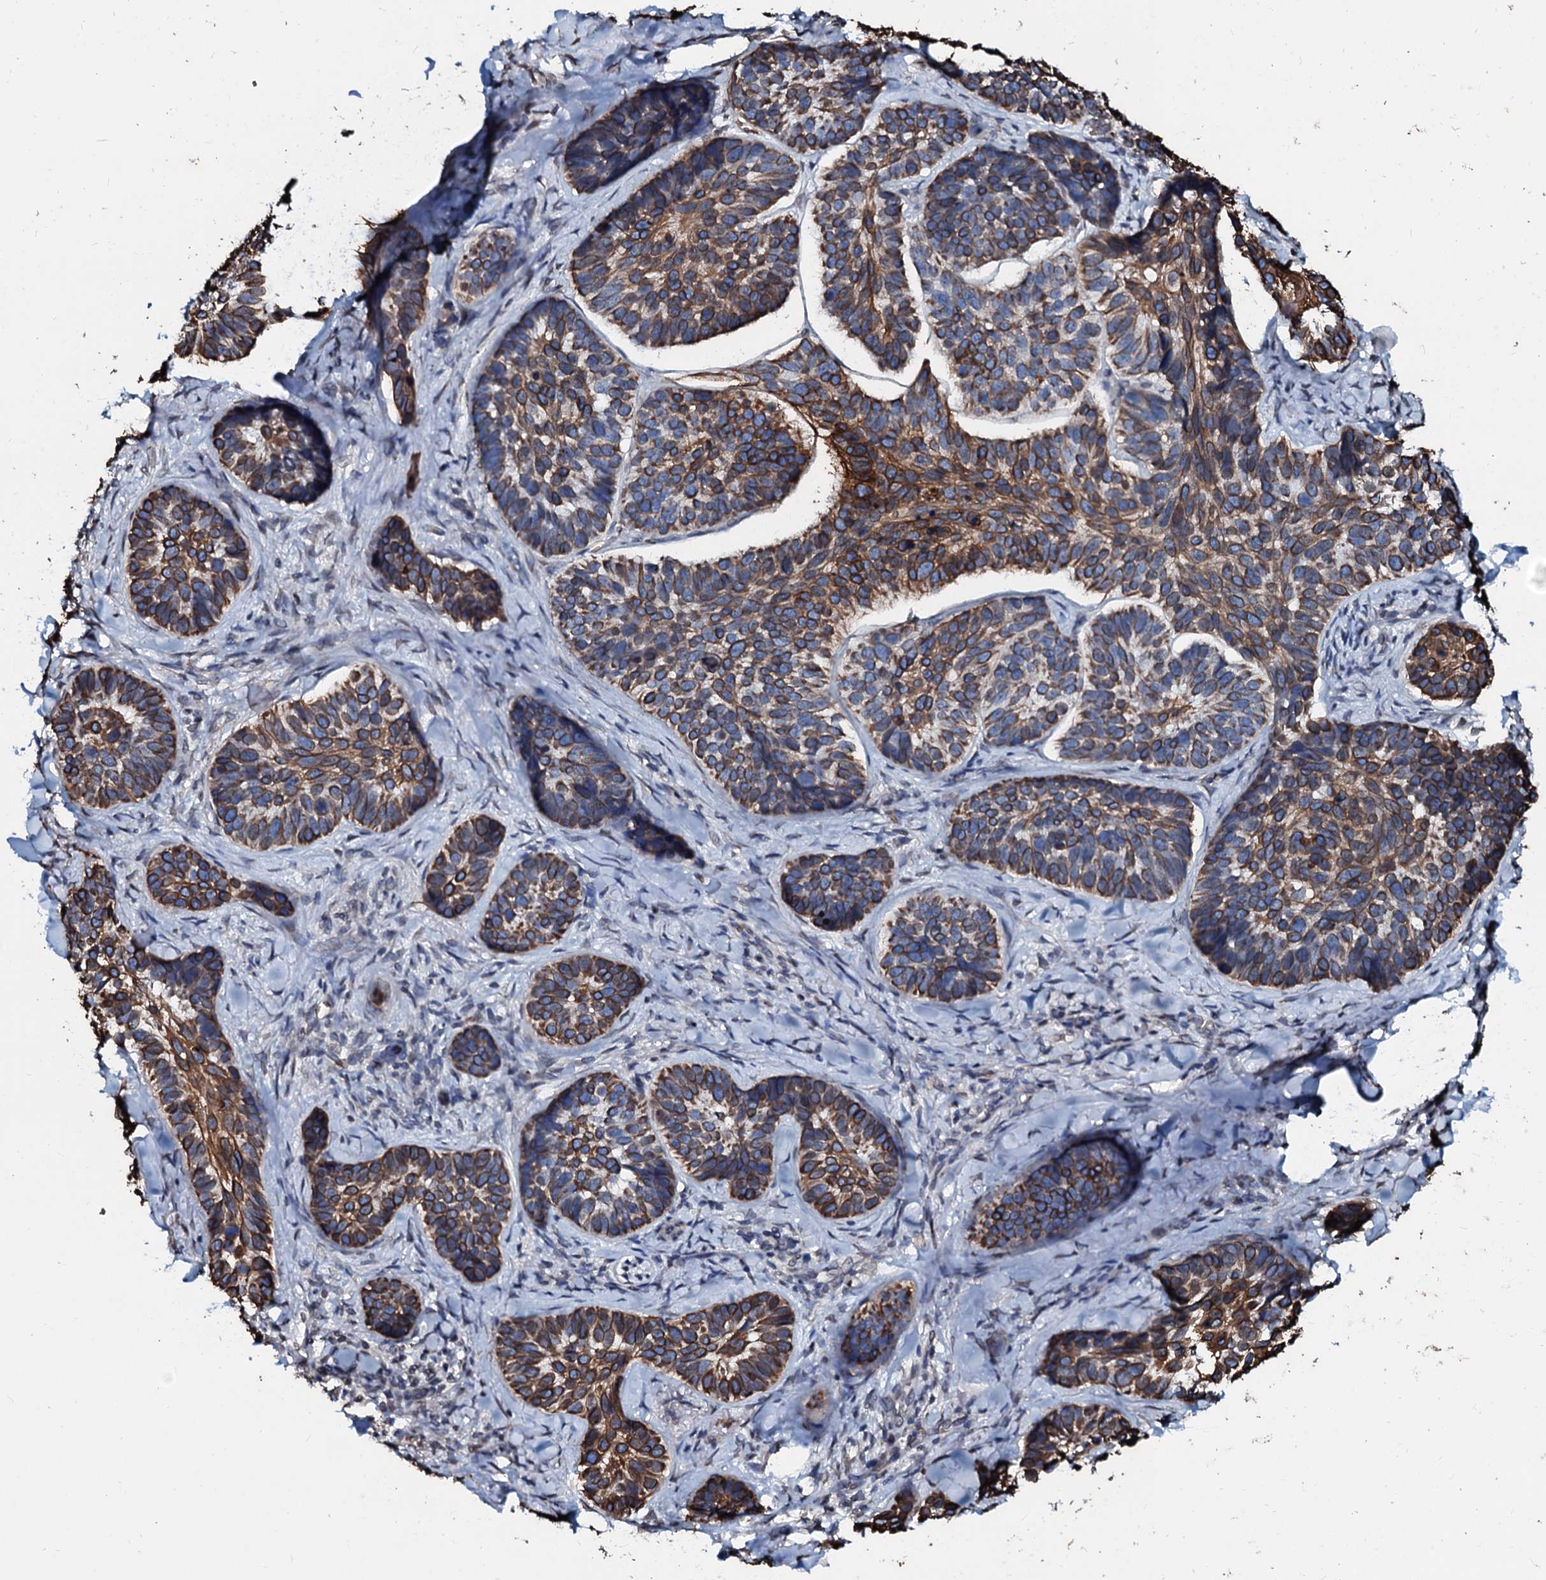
{"staining": {"intensity": "moderate", "quantity": ">75%", "location": "cytoplasmic/membranous,nuclear"}, "tissue": "skin cancer", "cell_type": "Tumor cells", "image_type": "cancer", "snomed": [{"axis": "morphology", "description": "Basal cell carcinoma"}, {"axis": "topography", "description": "Skin"}], "caption": "This micrograph displays immunohistochemistry (IHC) staining of skin cancer (basal cell carcinoma), with medium moderate cytoplasmic/membranous and nuclear expression in about >75% of tumor cells.", "gene": "NRP2", "patient": {"sex": "male", "age": 62}}